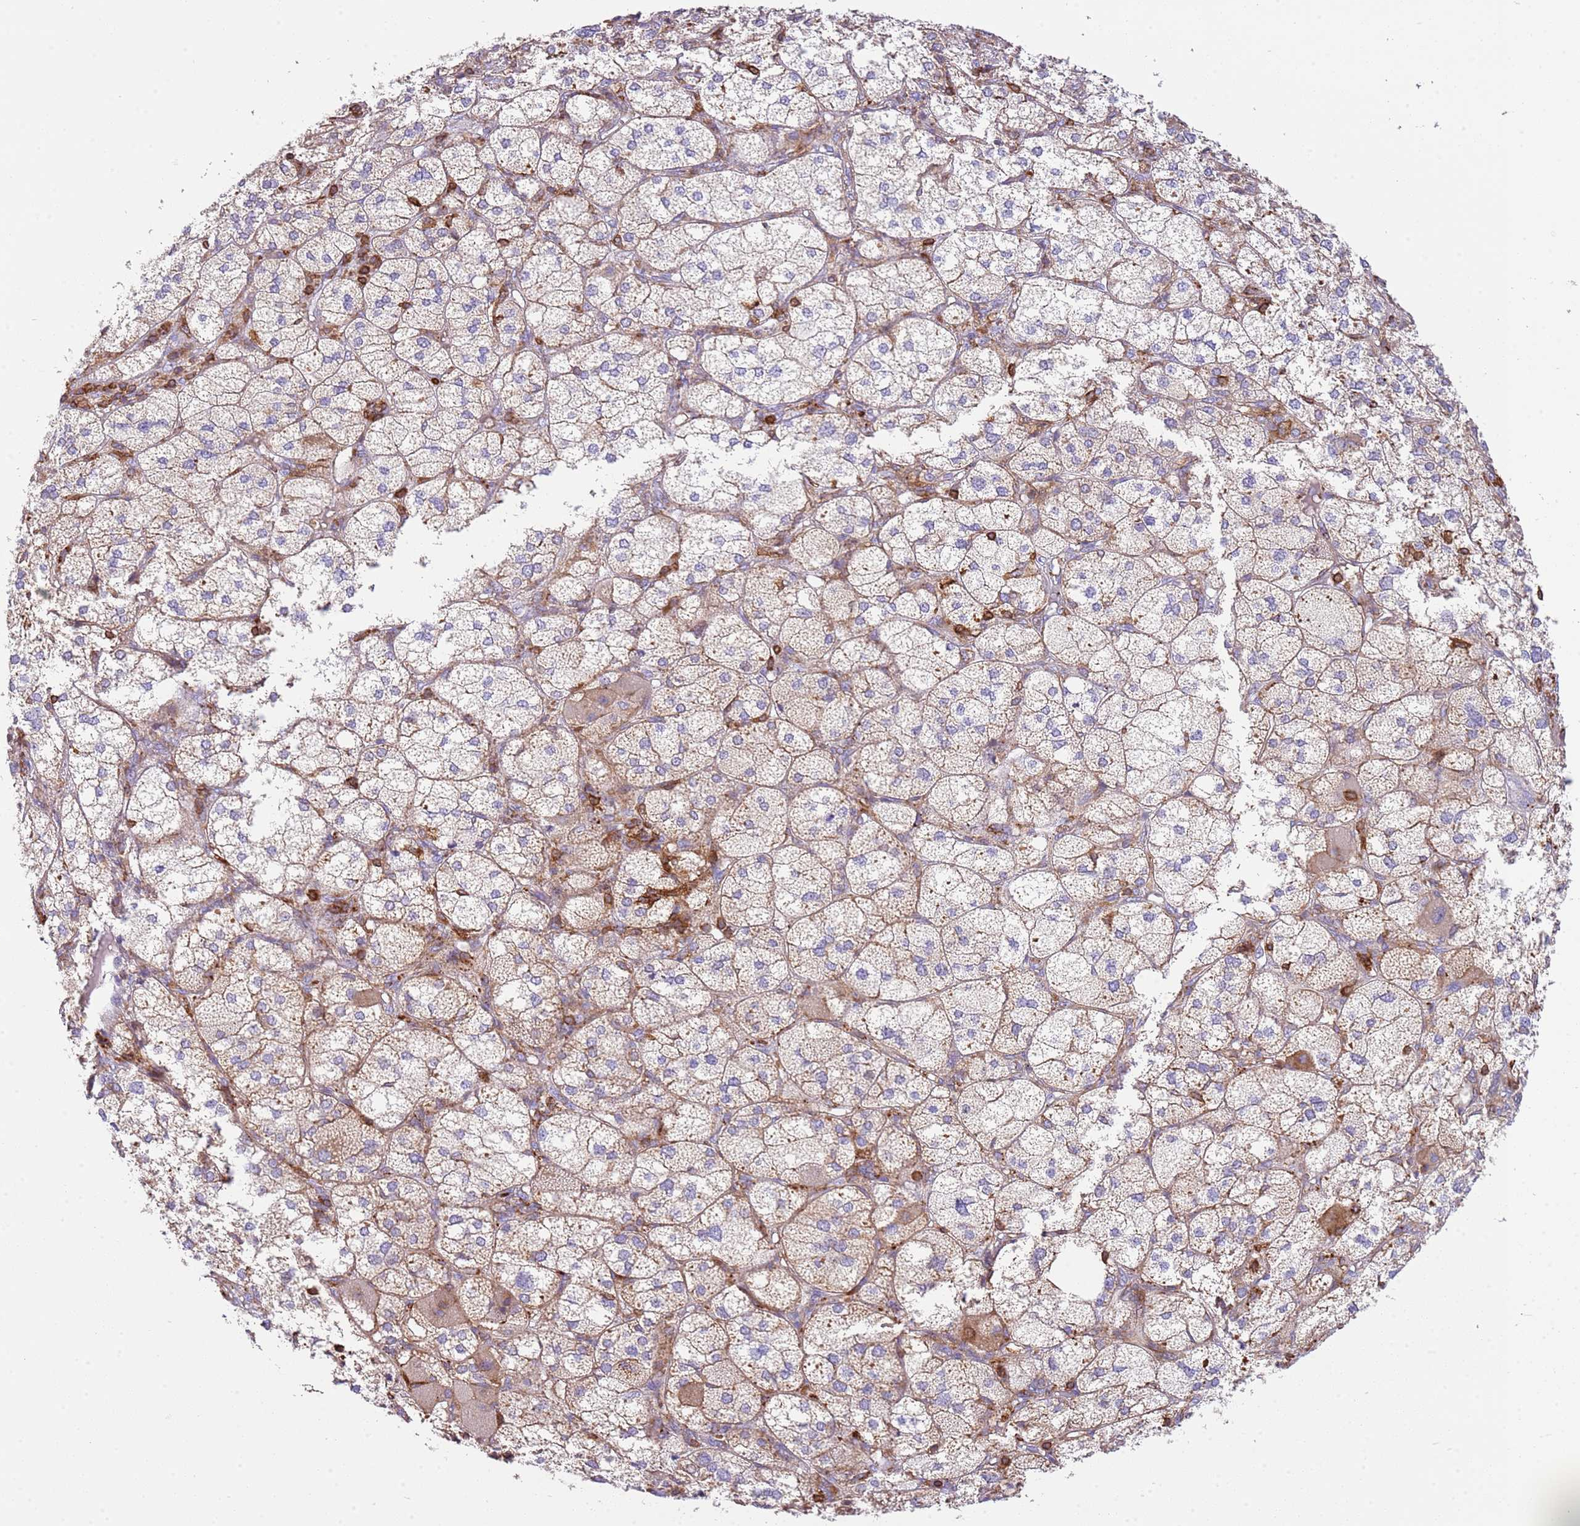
{"staining": {"intensity": "moderate", "quantity": "25%-75%", "location": "cytoplasmic/membranous"}, "tissue": "adrenal gland", "cell_type": "Glandular cells", "image_type": "normal", "snomed": [{"axis": "morphology", "description": "Normal tissue, NOS"}, {"axis": "topography", "description": "Adrenal gland"}], "caption": "Adrenal gland stained with DAB immunohistochemistry (IHC) displays medium levels of moderate cytoplasmic/membranous positivity in approximately 25%-75% of glandular cells. The staining was performed using DAB (3,3'-diaminobenzidine), with brown indicating positive protein expression. Nuclei are stained blue with hematoxylin.", "gene": "TTPAL", "patient": {"sex": "female", "age": 61}}